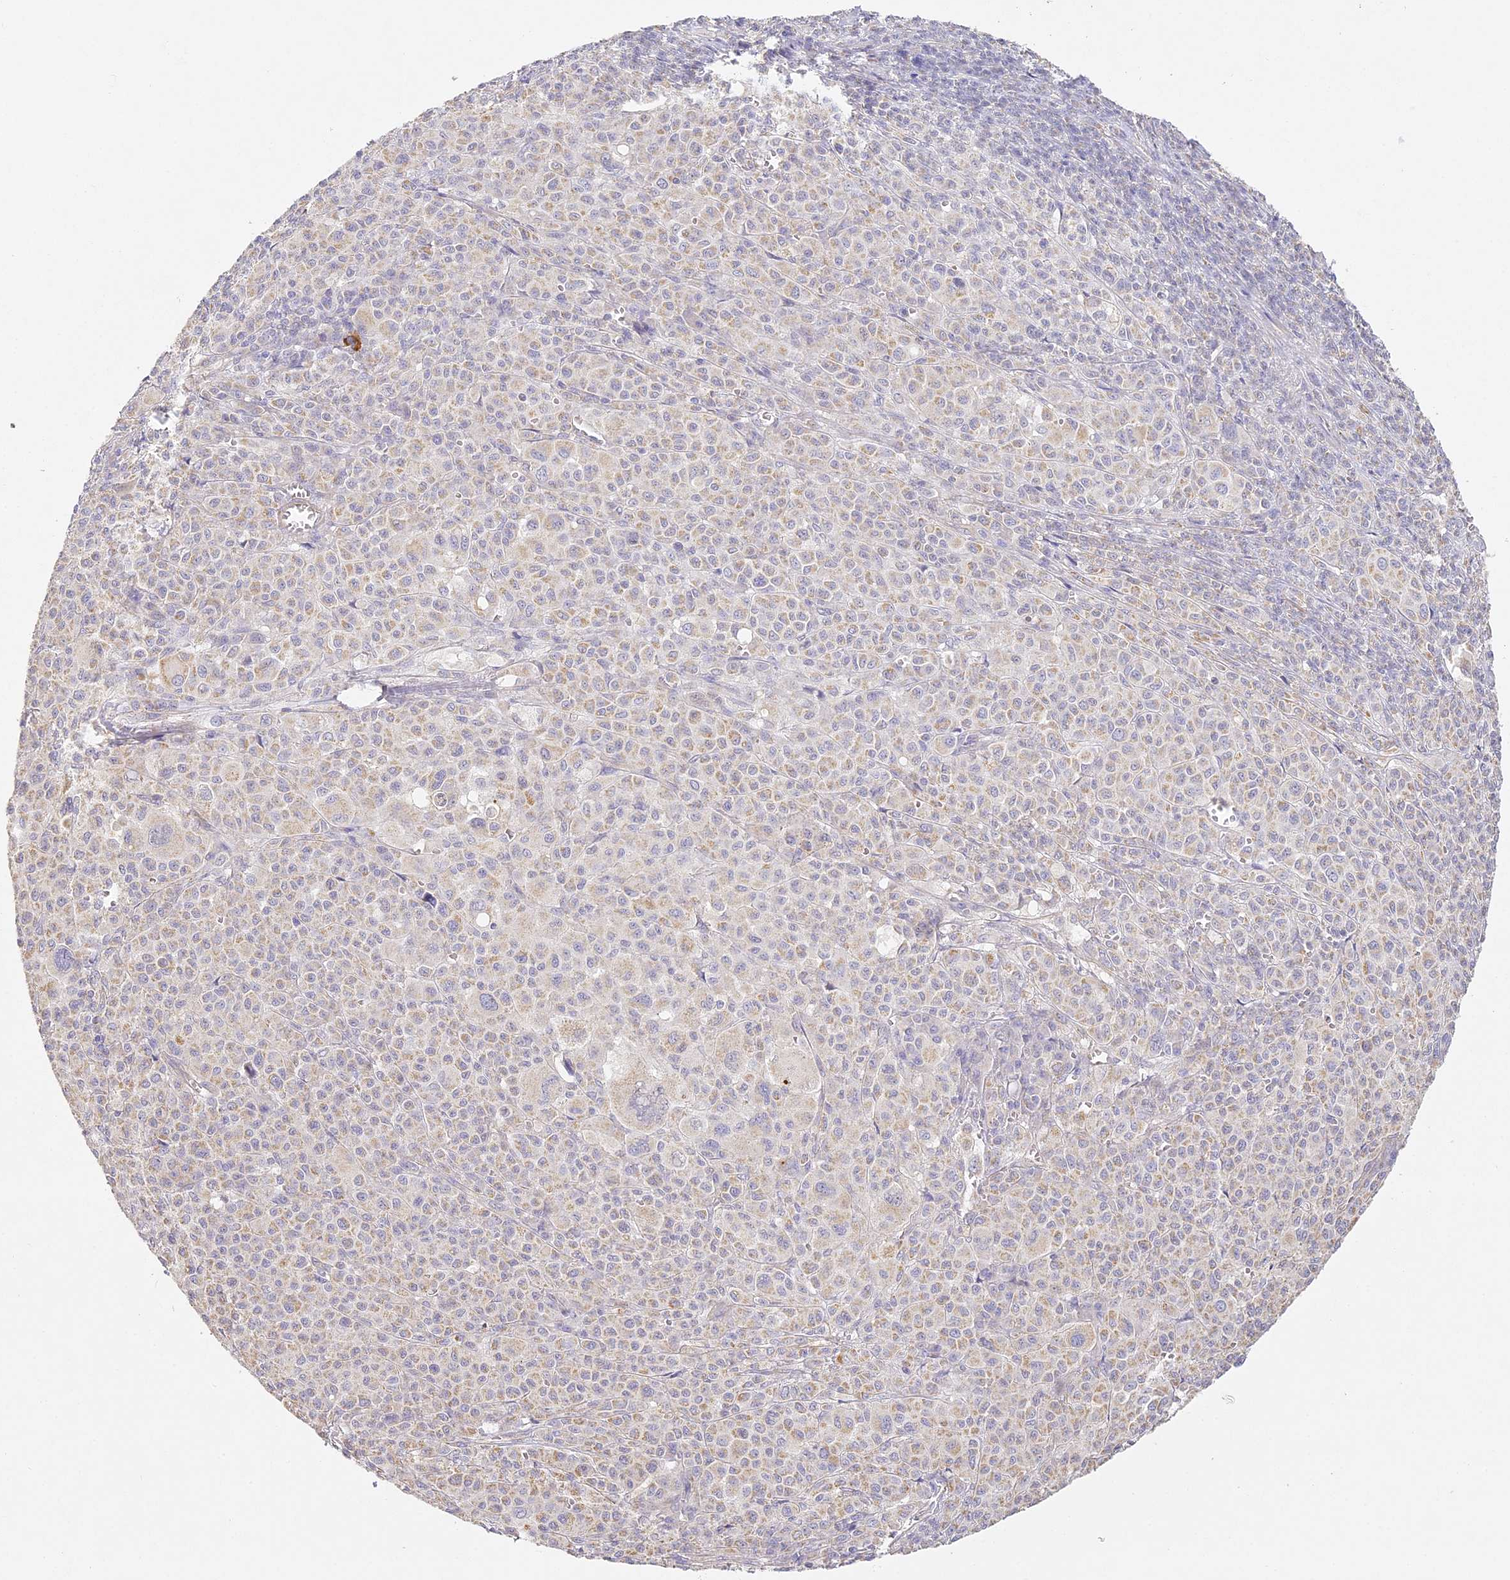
{"staining": {"intensity": "weak", "quantity": "25%-75%", "location": "cytoplasmic/membranous"}, "tissue": "melanoma", "cell_type": "Tumor cells", "image_type": "cancer", "snomed": [{"axis": "morphology", "description": "Malignant melanoma, Metastatic site"}, {"axis": "topography", "description": "Skin"}], "caption": "This image shows immunohistochemistry (IHC) staining of melanoma, with low weak cytoplasmic/membranous expression in about 25%-75% of tumor cells.", "gene": "MED28", "patient": {"sex": "female", "age": 74}}